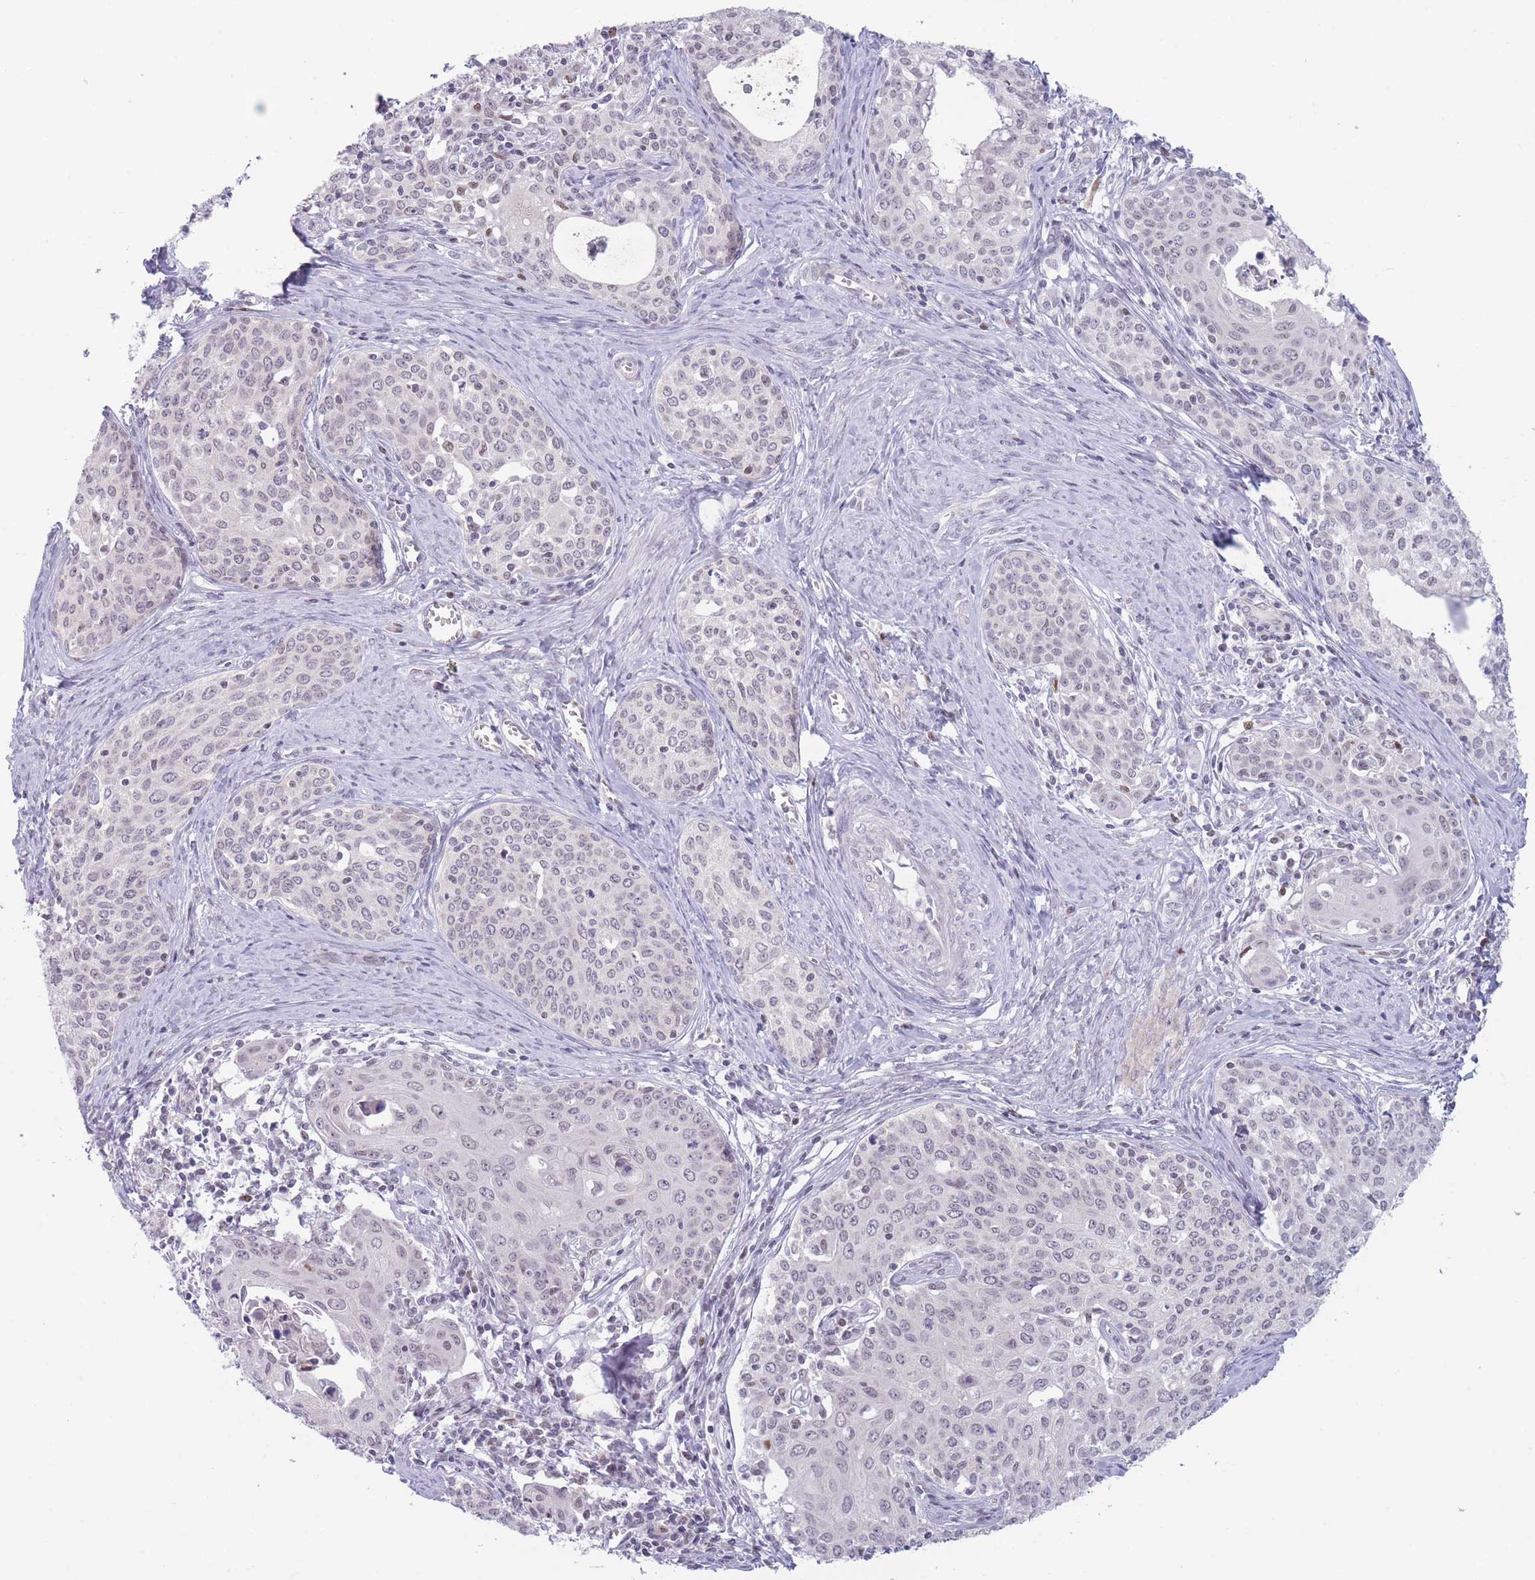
{"staining": {"intensity": "negative", "quantity": "none", "location": "none"}, "tissue": "cervical cancer", "cell_type": "Tumor cells", "image_type": "cancer", "snomed": [{"axis": "morphology", "description": "Squamous cell carcinoma, NOS"}, {"axis": "morphology", "description": "Adenocarcinoma, NOS"}, {"axis": "topography", "description": "Cervix"}], "caption": "Protein analysis of cervical adenocarcinoma exhibits no significant expression in tumor cells.", "gene": "ARID3B", "patient": {"sex": "female", "age": 52}}